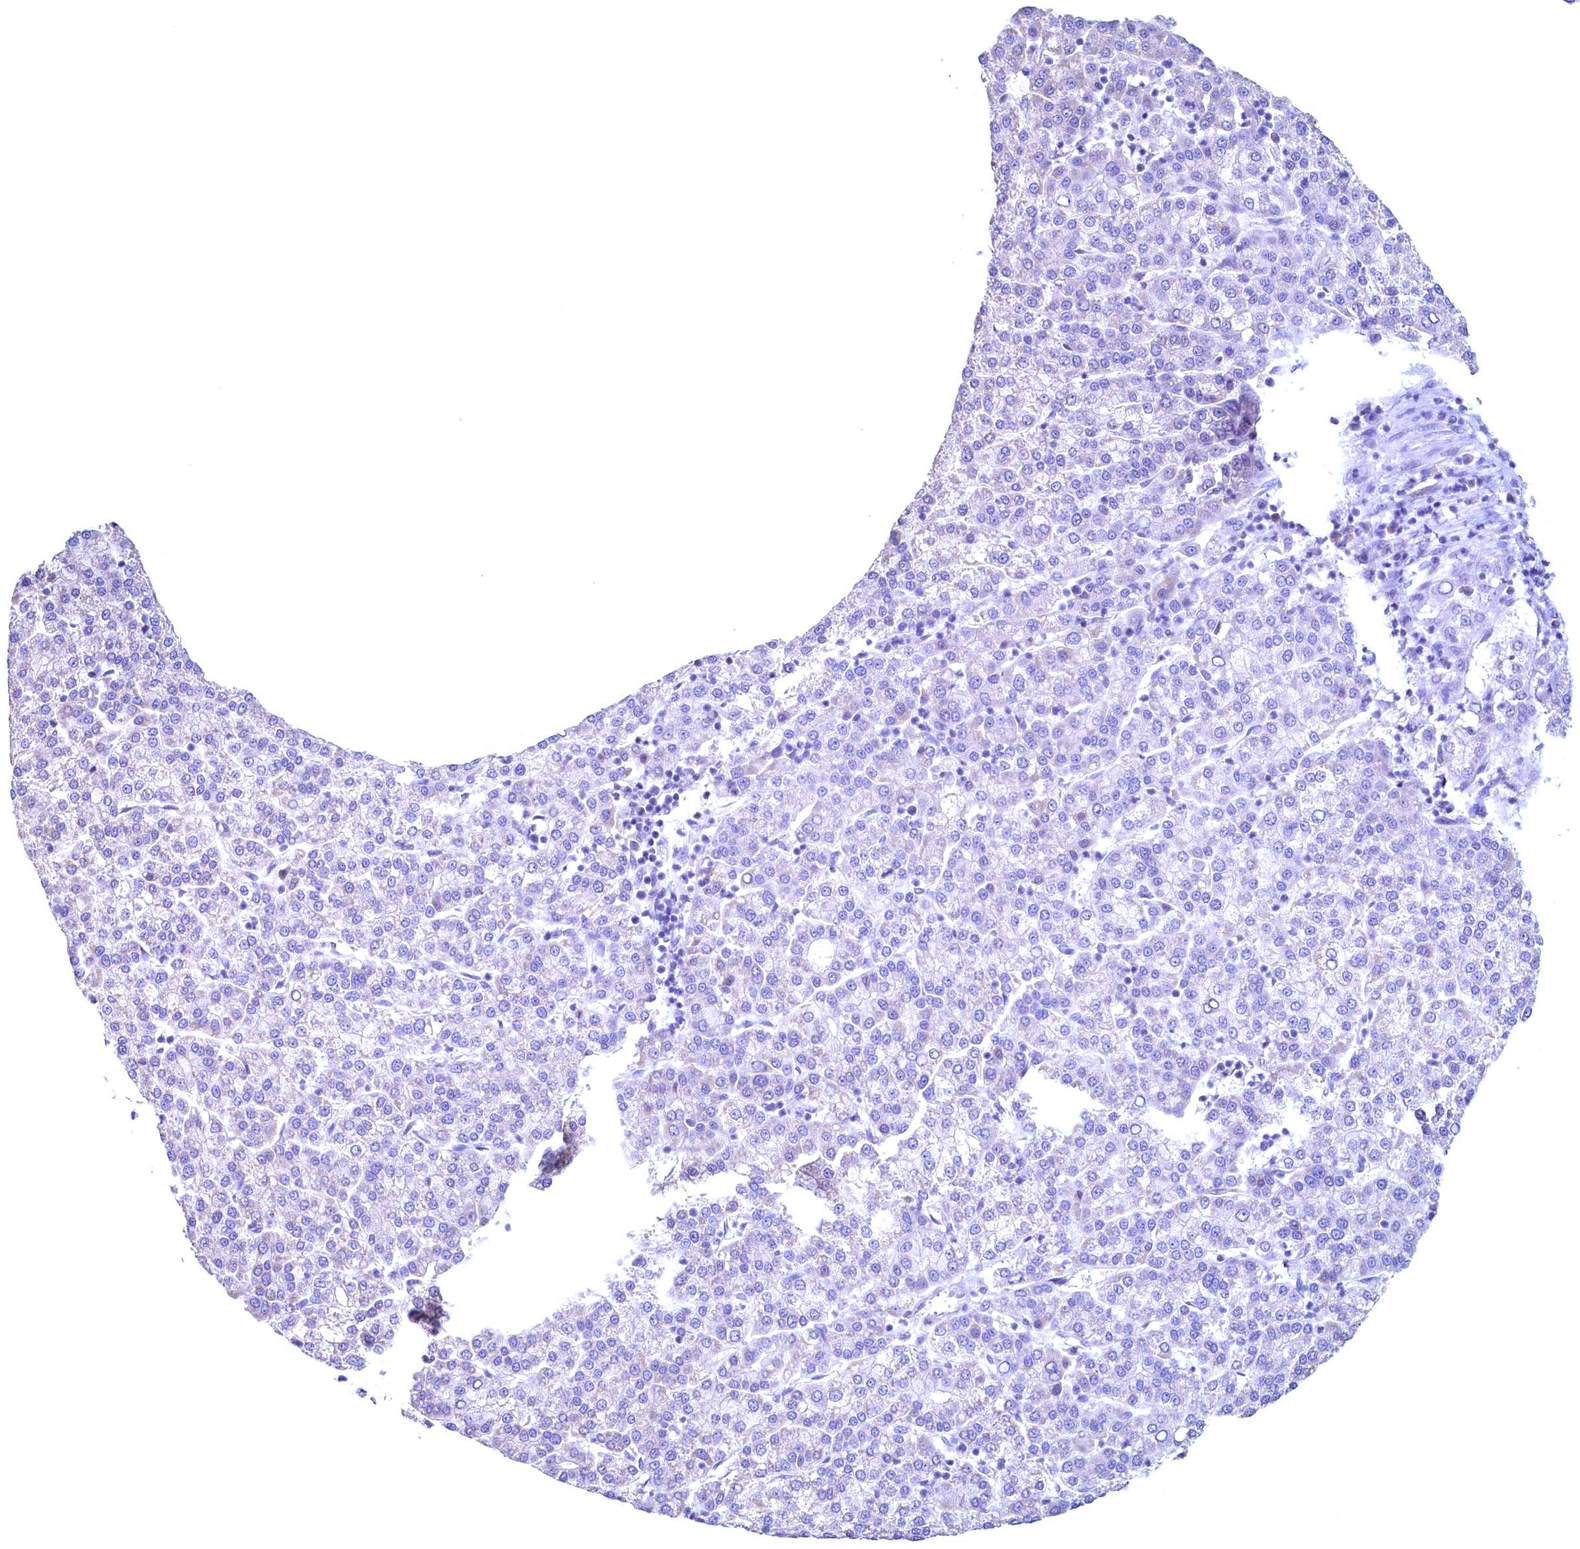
{"staining": {"intensity": "negative", "quantity": "none", "location": "none"}, "tissue": "liver cancer", "cell_type": "Tumor cells", "image_type": "cancer", "snomed": [{"axis": "morphology", "description": "Carcinoma, Hepatocellular, NOS"}, {"axis": "topography", "description": "Liver"}], "caption": "Micrograph shows no significant protein positivity in tumor cells of liver cancer.", "gene": "MAP1LC3A", "patient": {"sex": "female", "age": 58}}